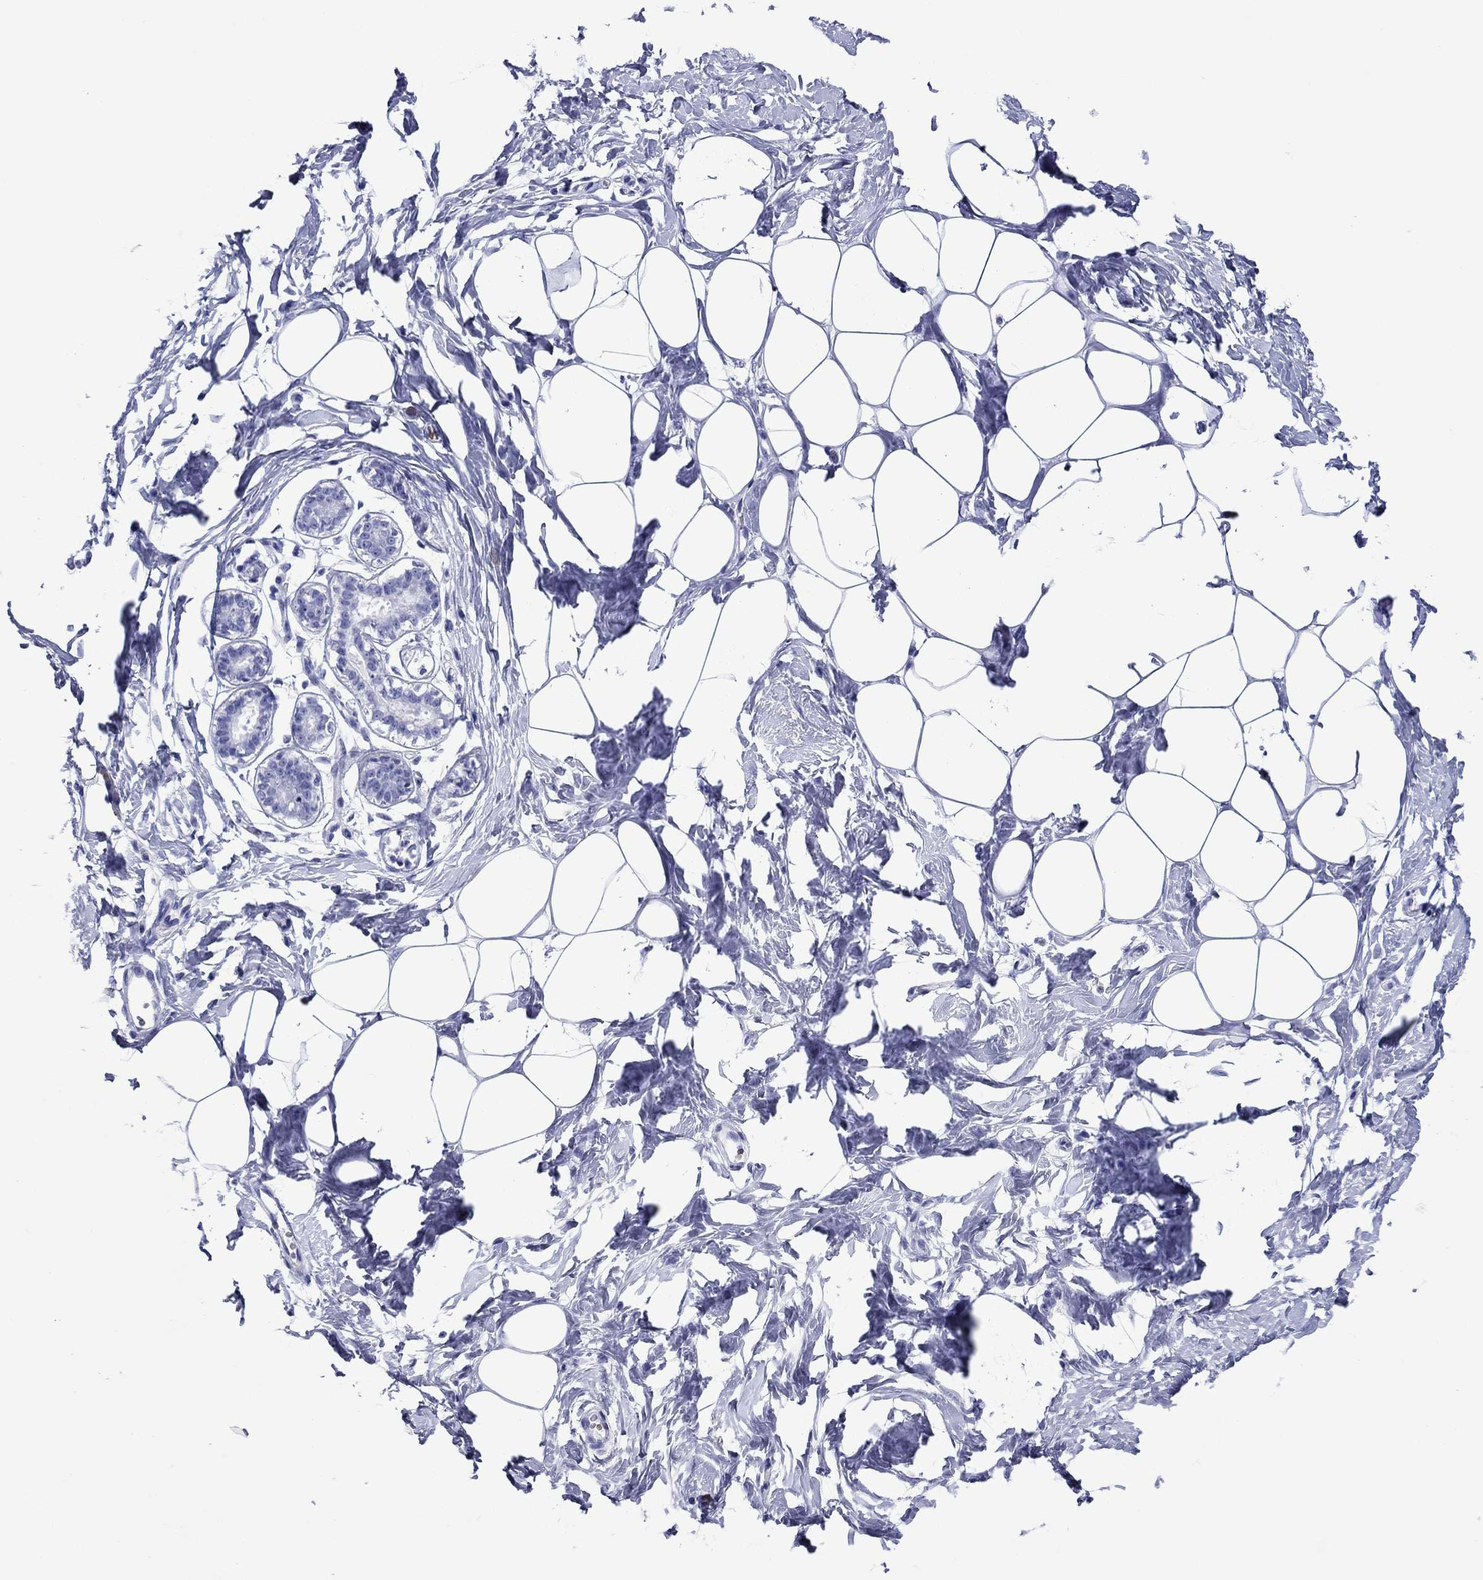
{"staining": {"intensity": "negative", "quantity": "none", "location": "none"}, "tissue": "breast", "cell_type": "Adipocytes", "image_type": "normal", "snomed": [{"axis": "morphology", "description": "Normal tissue, NOS"}, {"axis": "morphology", "description": "Lobular carcinoma, in situ"}, {"axis": "topography", "description": "Breast"}], "caption": "The micrograph displays no significant positivity in adipocytes of breast.", "gene": "ROM1", "patient": {"sex": "female", "age": 35}}